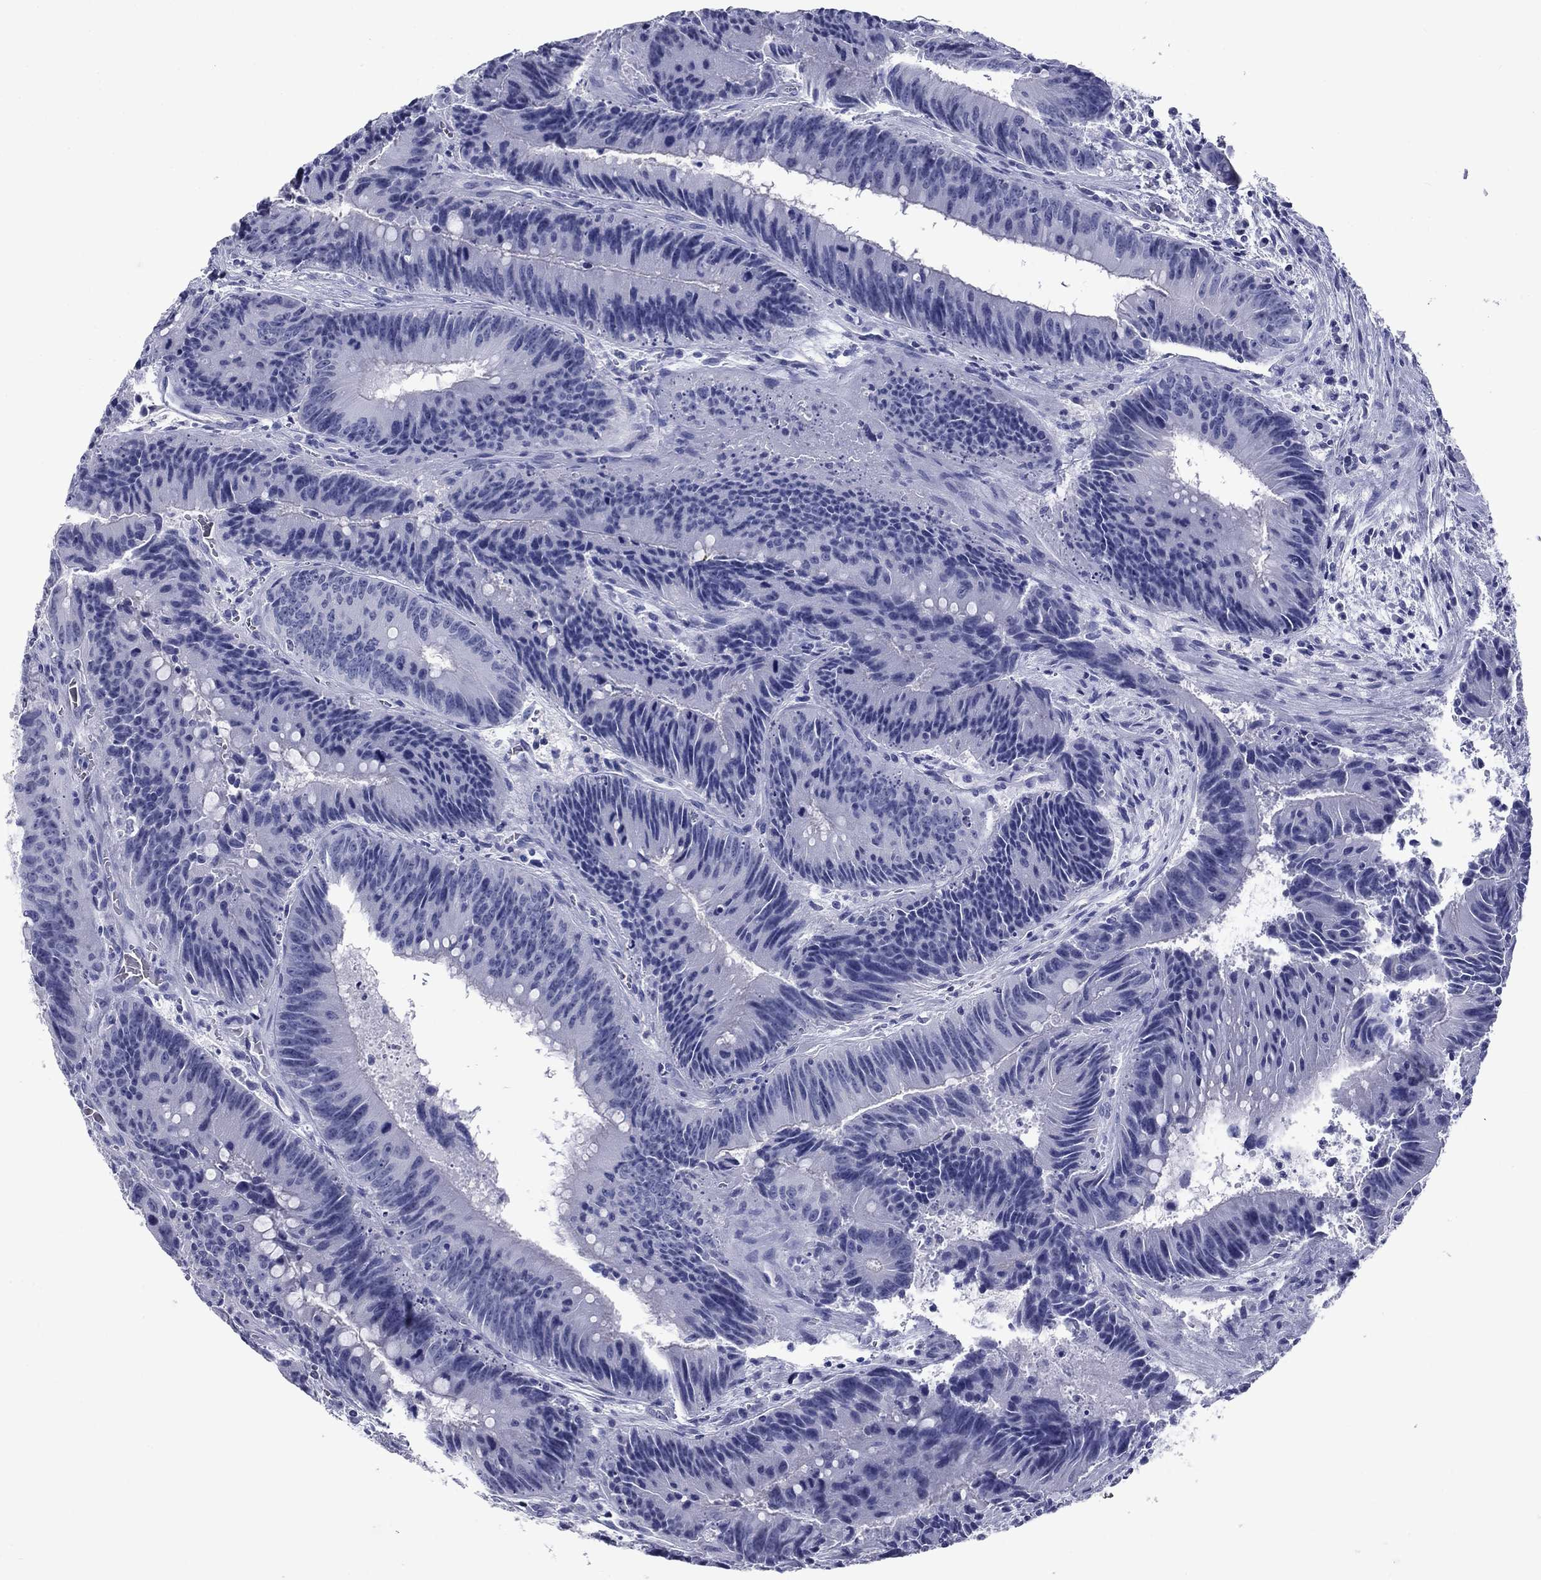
{"staining": {"intensity": "negative", "quantity": "none", "location": "none"}, "tissue": "colorectal cancer", "cell_type": "Tumor cells", "image_type": "cancer", "snomed": [{"axis": "morphology", "description": "Adenocarcinoma, NOS"}, {"axis": "topography", "description": "Rectum"}], "caption": "The micrograph exhibits no significant staining in tumor cells of colorectal adenocarcinoma.", "gene": "NPPA", "patient": {"sex": "female", "age": 72}}